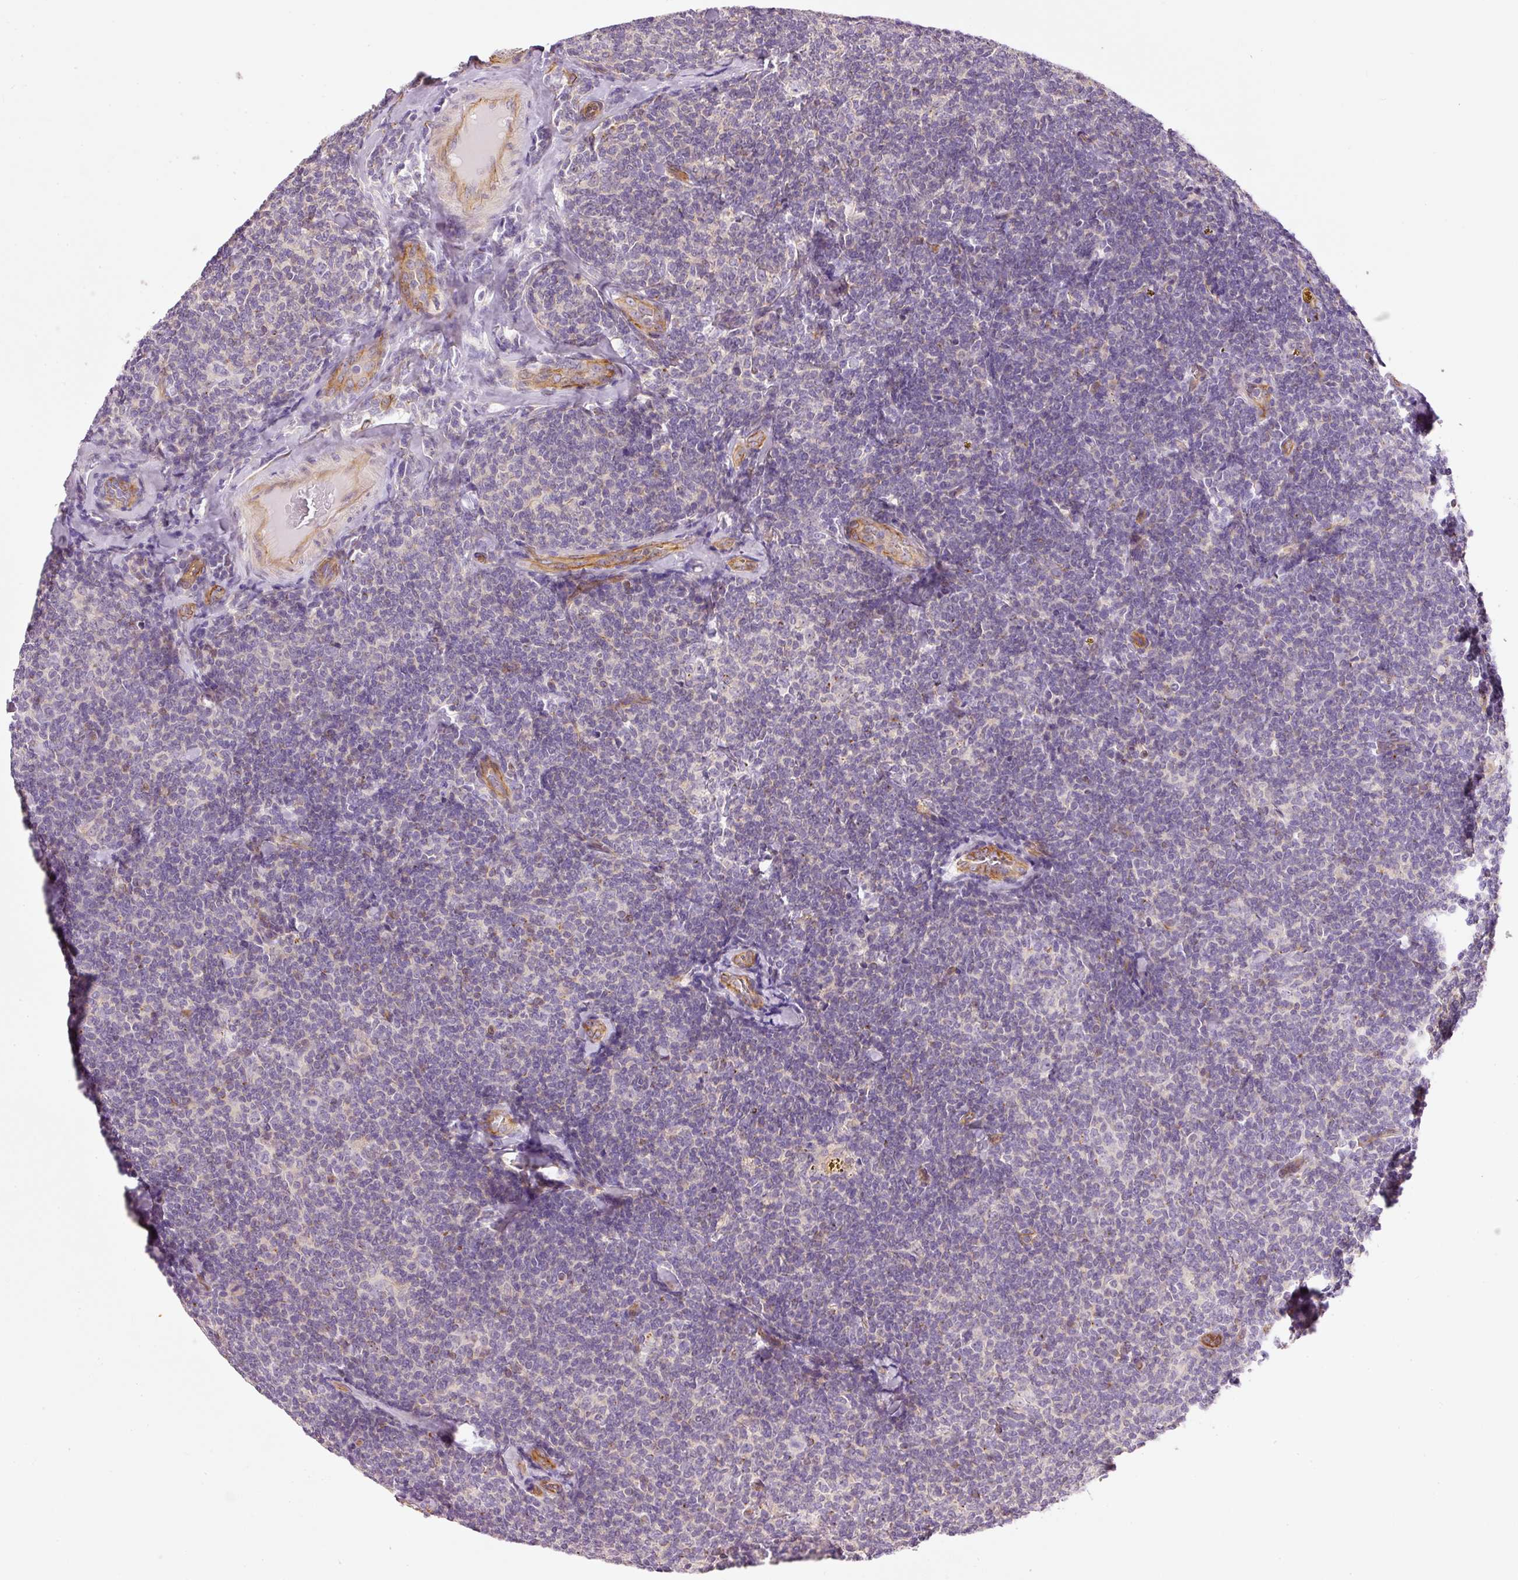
{"staining": {"intensity": "negative", "quantity": "none", "location": "none"}, "tissue": "lymphoma", "cell_type": "Tumor cells", "image_type": "cancer", "snomed": [{"axis": "morphology", "description": "Malignant lymphoma, non-Hodgkin's type, Low grade"}, {"axis": "topography", "description": "Lymph node"}], "caption": "A photomicrograph of malignant lymphoma, non-Hodgkin's type (low-grade) stained for a protein demonstrates no brown staining in tumor cells.", "gene": "OSR2", "patient": {"sex": "female", "age": 56}}